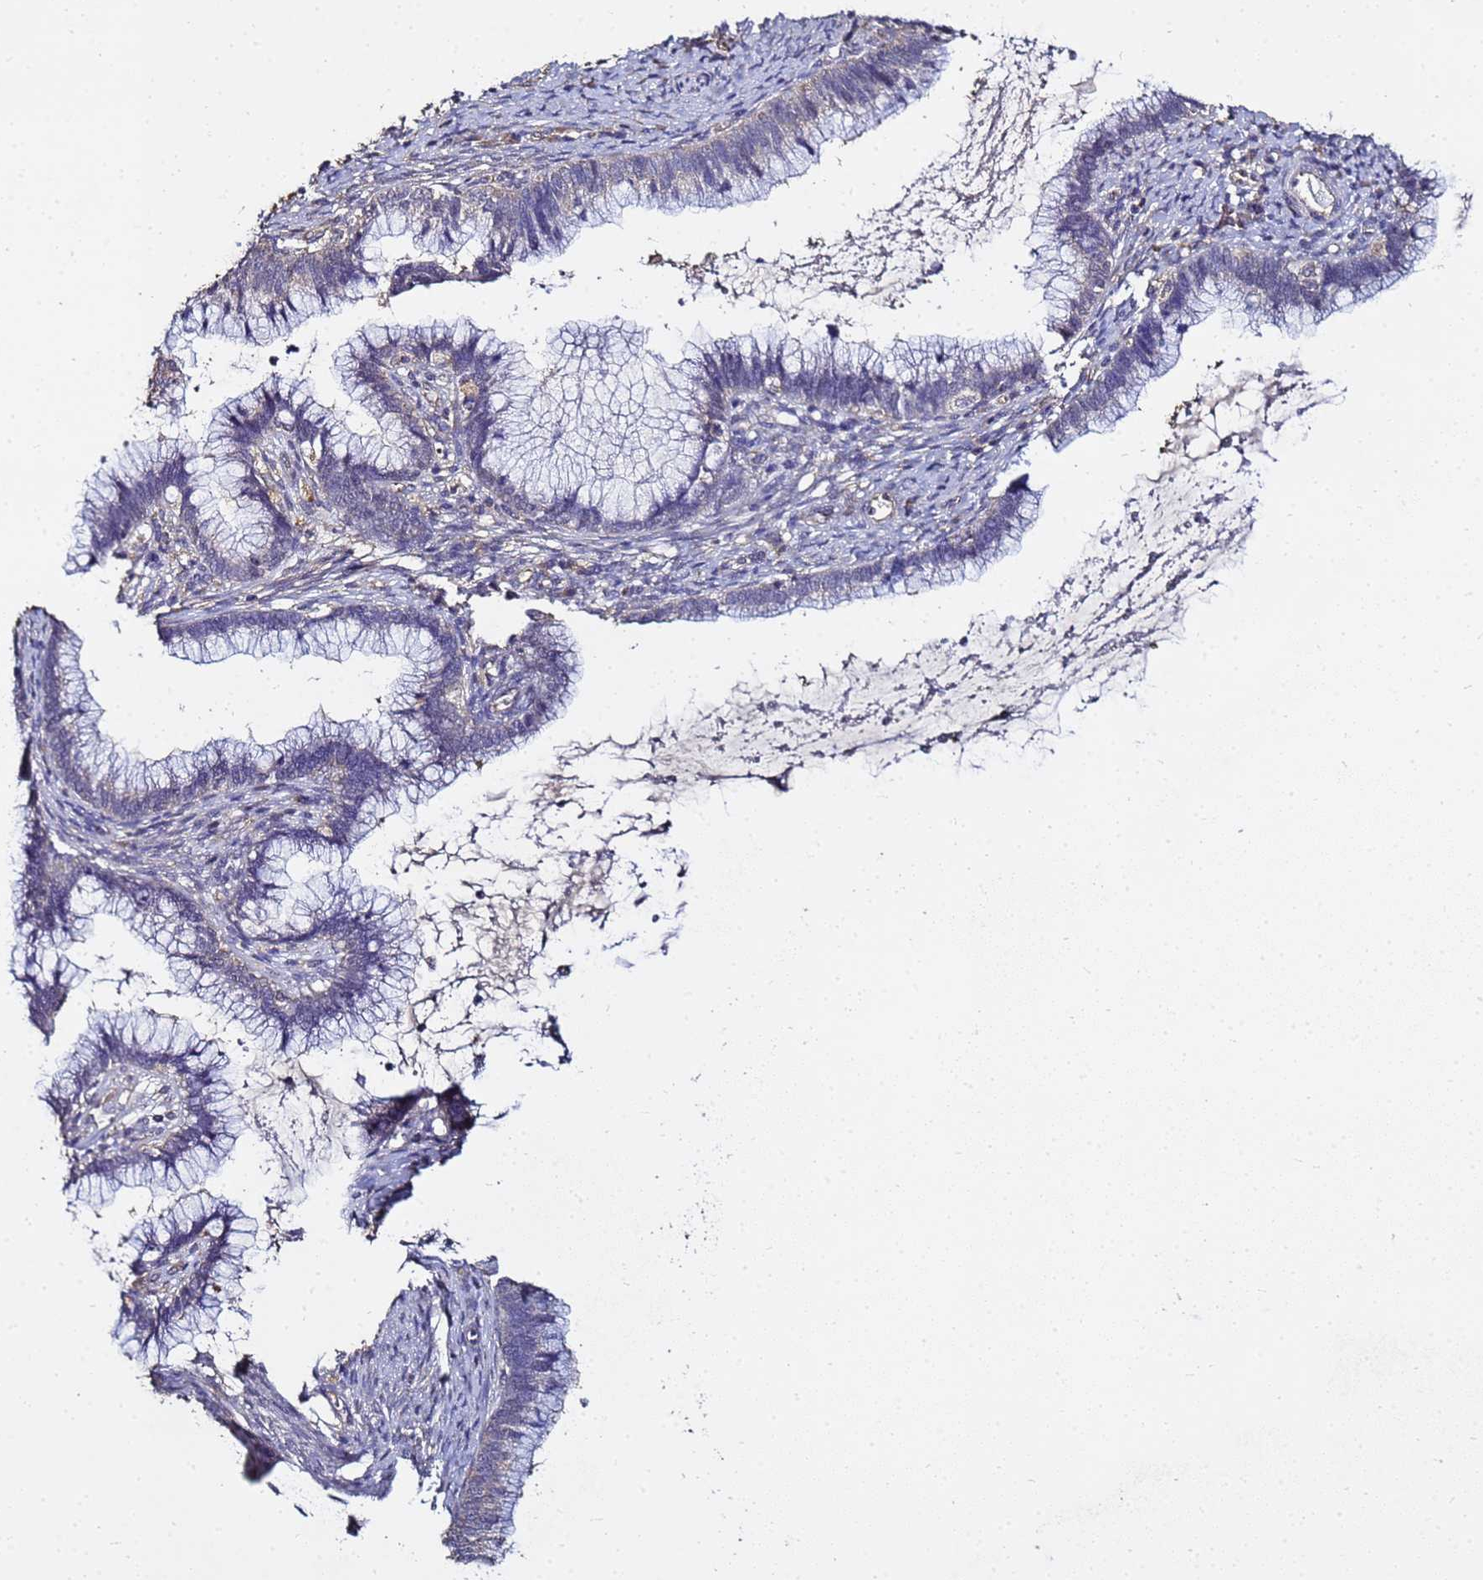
{"staining": {"intensity": "negative", "quantity": "none", "location": "none"}, "tissue": "cervical cancer", "cell_type": "Tumor cells", "image_type": "cancer", "snomed": [{"axis": "morphology", "description": "Adenocarcinoma, NOS"}, {"axis": "topography", "description": "Cervix"}], "caption": "Immunohistochemical staining of cervical adenocarcinoma demonstrates no significant positivity in tumor cells.", "gene": "ENOPH1", "patient": {"sex": "female", "age": 36}}